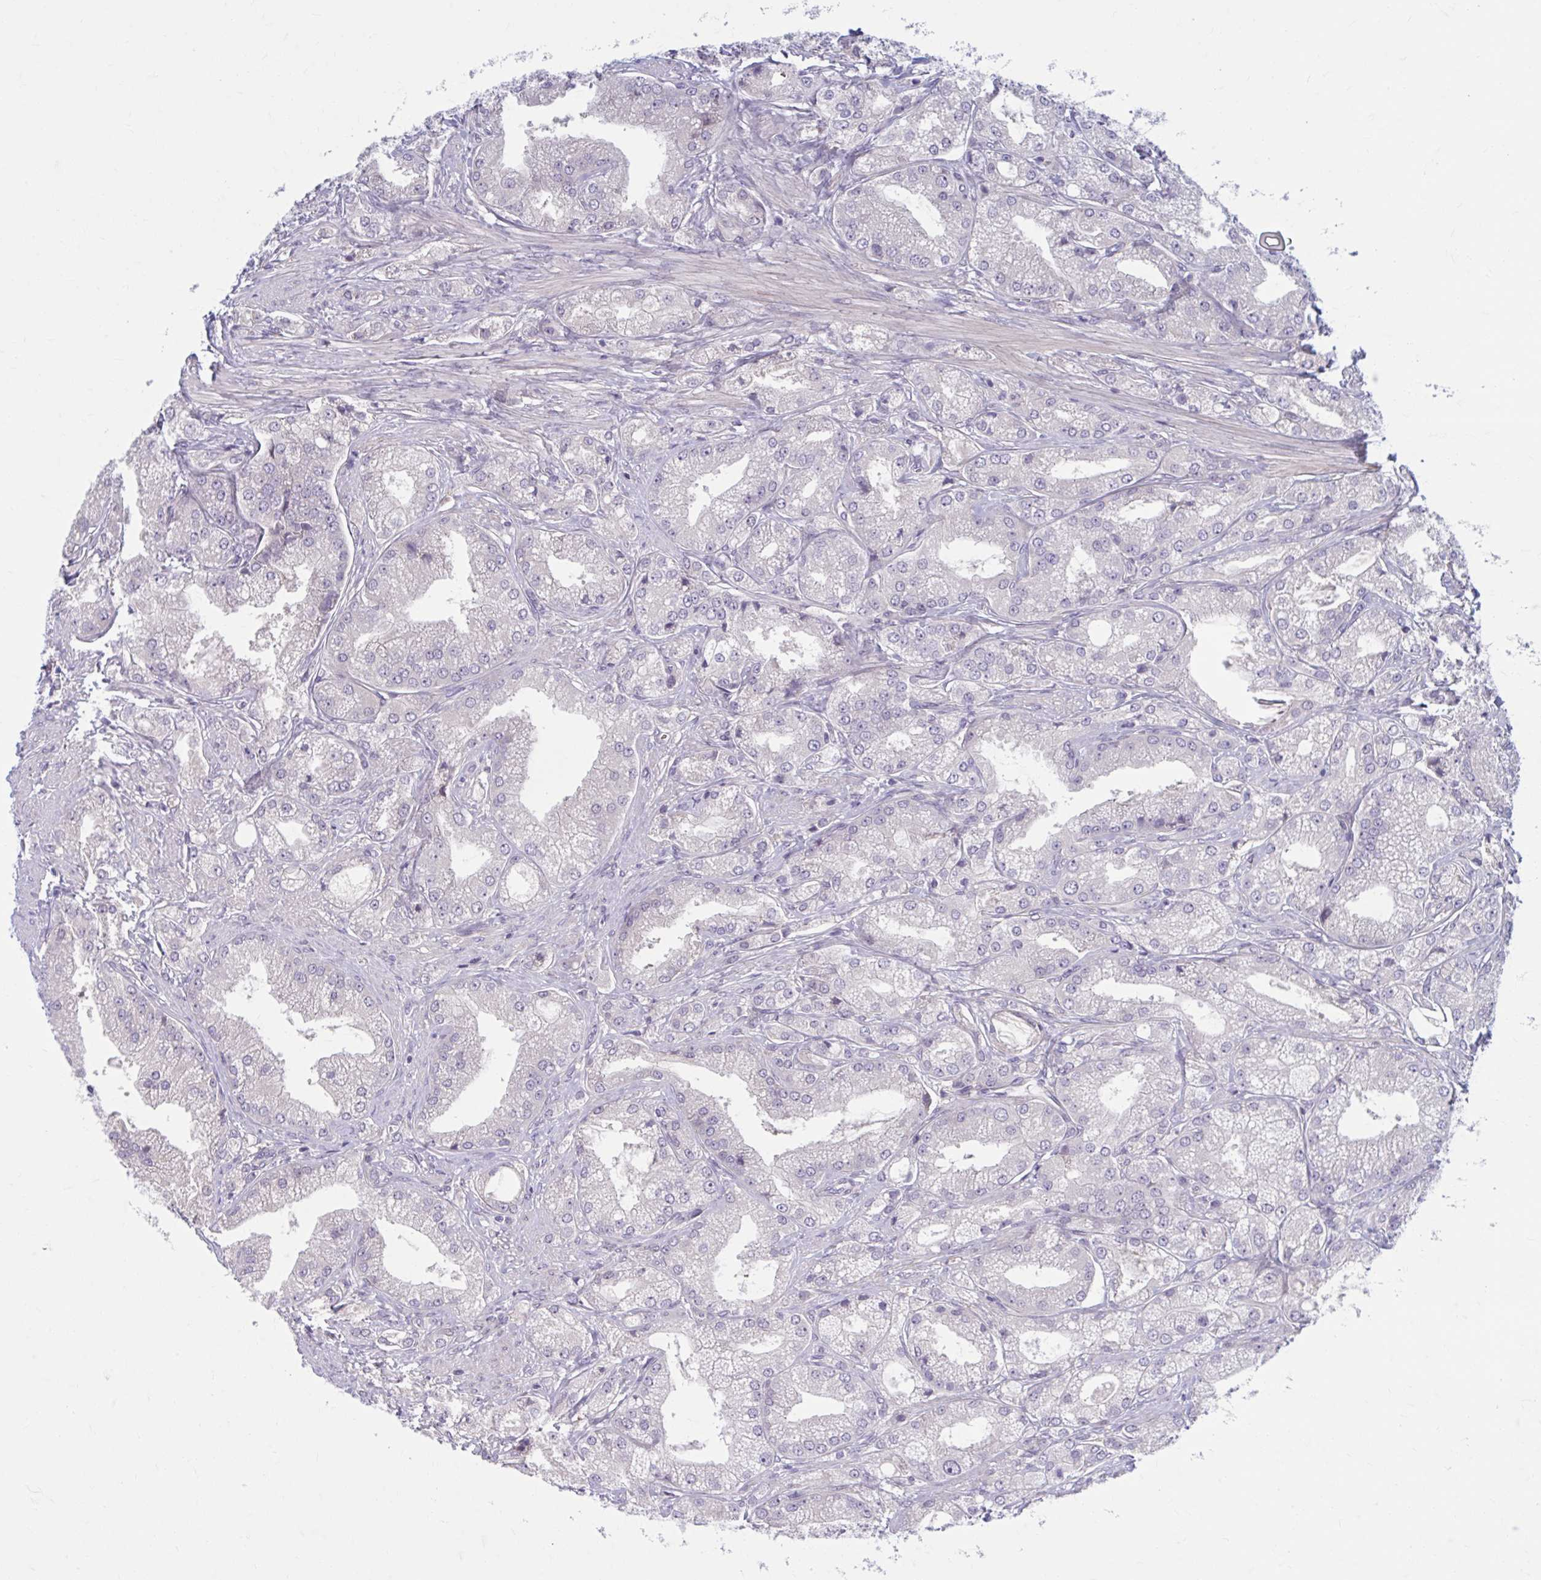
{"staining": {"intensity": "negative", "quantity": "none", "location": "none"}, "tissue": "prostate cancer", "cell_type": "Tumor cells", "image_type": "cancer", "snomed": [{"axis": "morphology", "description": "Adenocarcinoma, High grade"}, {"axis": "topography", "description": "Prostate"}], "caption": "Immunohistochemistry of human prostate adenocarcinoma (high-grade) reveals no positivity in tumor cells. Brightfield microscopy of IHC stained with DAB (brown) and hematoxylin (blue), captured at high magnification.", "gene": "CHST3", "patient": {"sex": "male", "age": 61}}